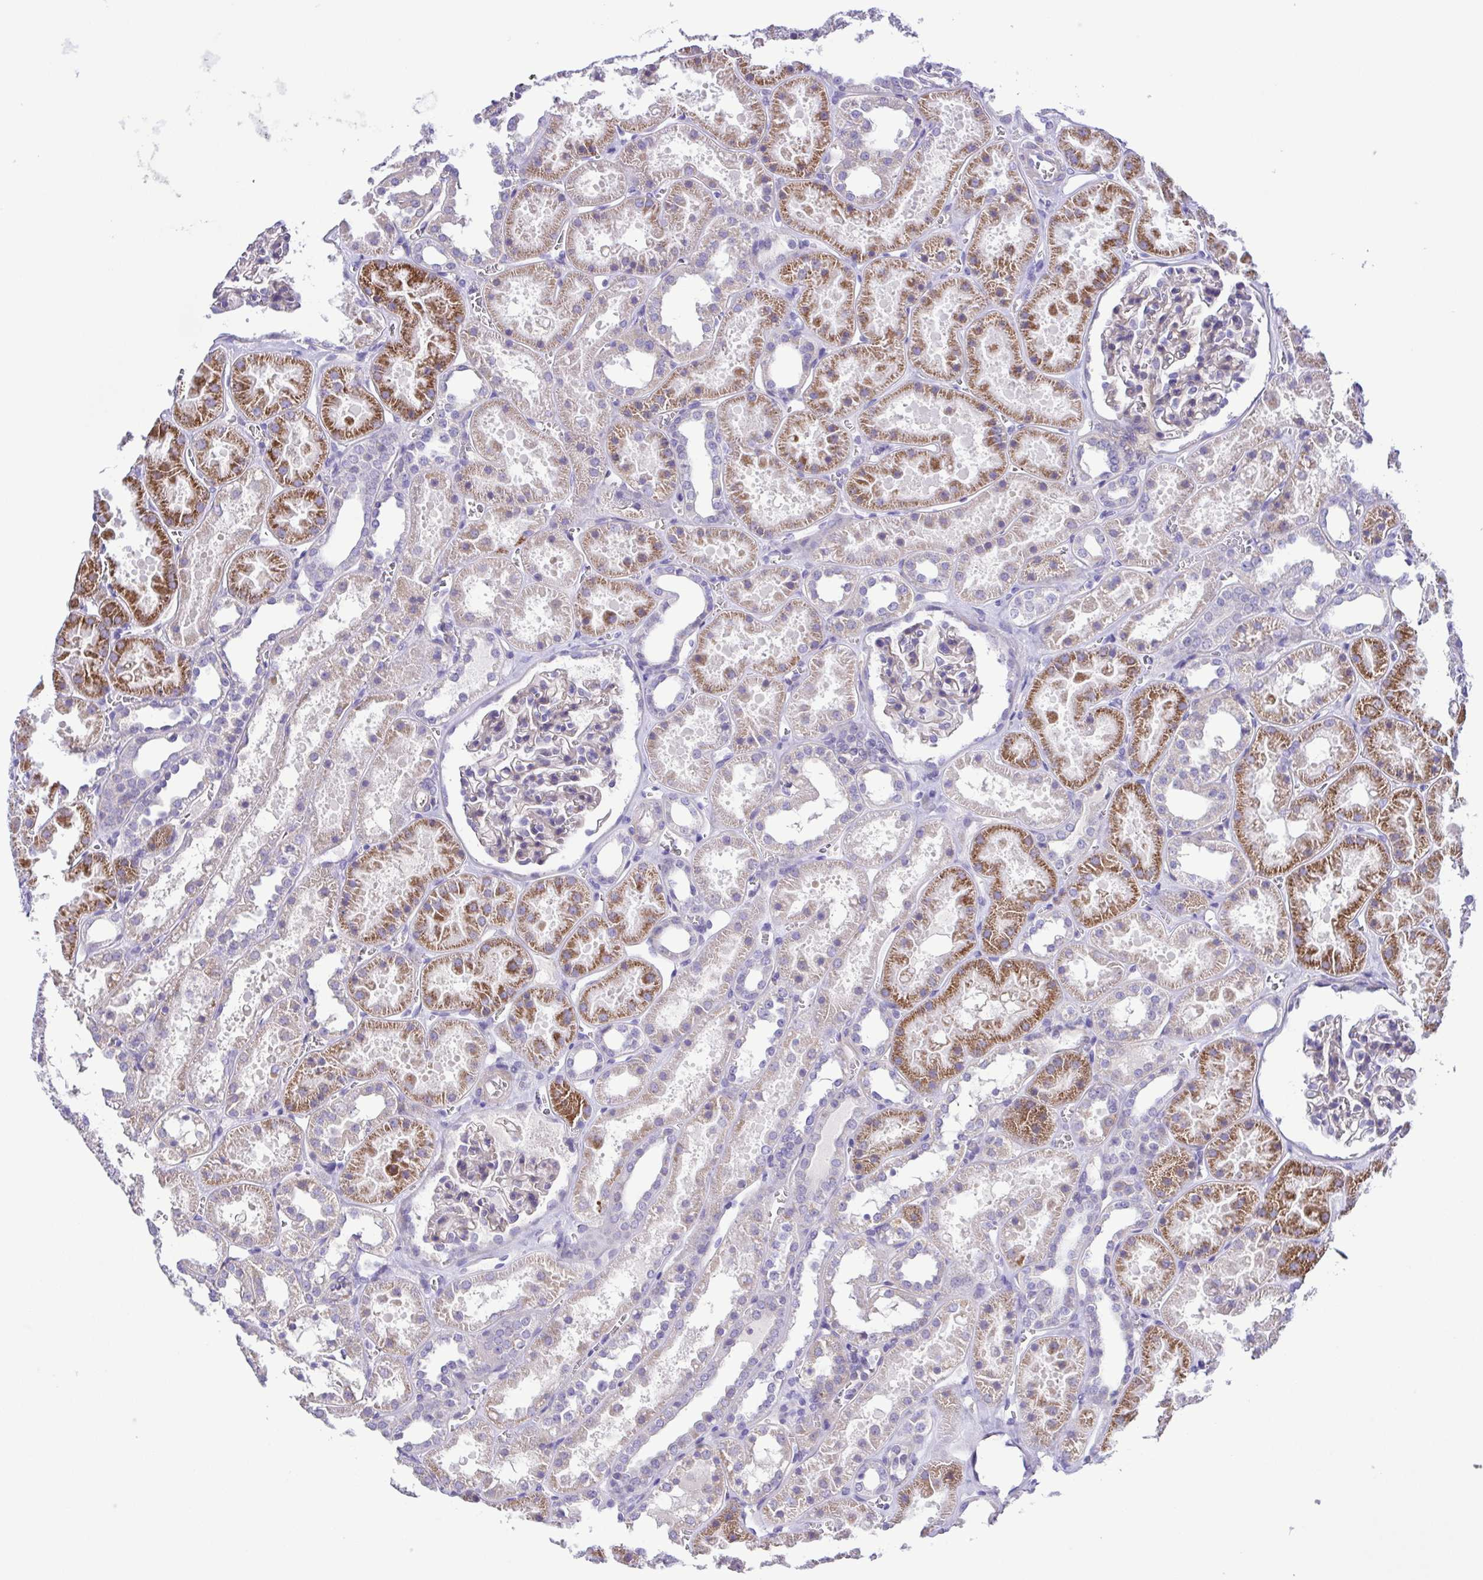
{"staining": {"intensity": "negative", "quantity": "none", "location": "none"}, "tissue": "kidney", "cell_type": "Cells in glomeruli", "image_type": "normal", "snomed": [{"axis": "morphology", "description": "Normal tissue, NOS"}, {"axis": "topography", "description": "Kidney"}], "caption": "Immunohistochemistry (IHC) micrograph of normal kidney: human kidney stained with DAB (3,3'-diaminobenzidine) demonstrates no significant protein expression in cells in glomeruli.", "gene": "ISM2", "patient": {"sex": "female", "age": 41}}